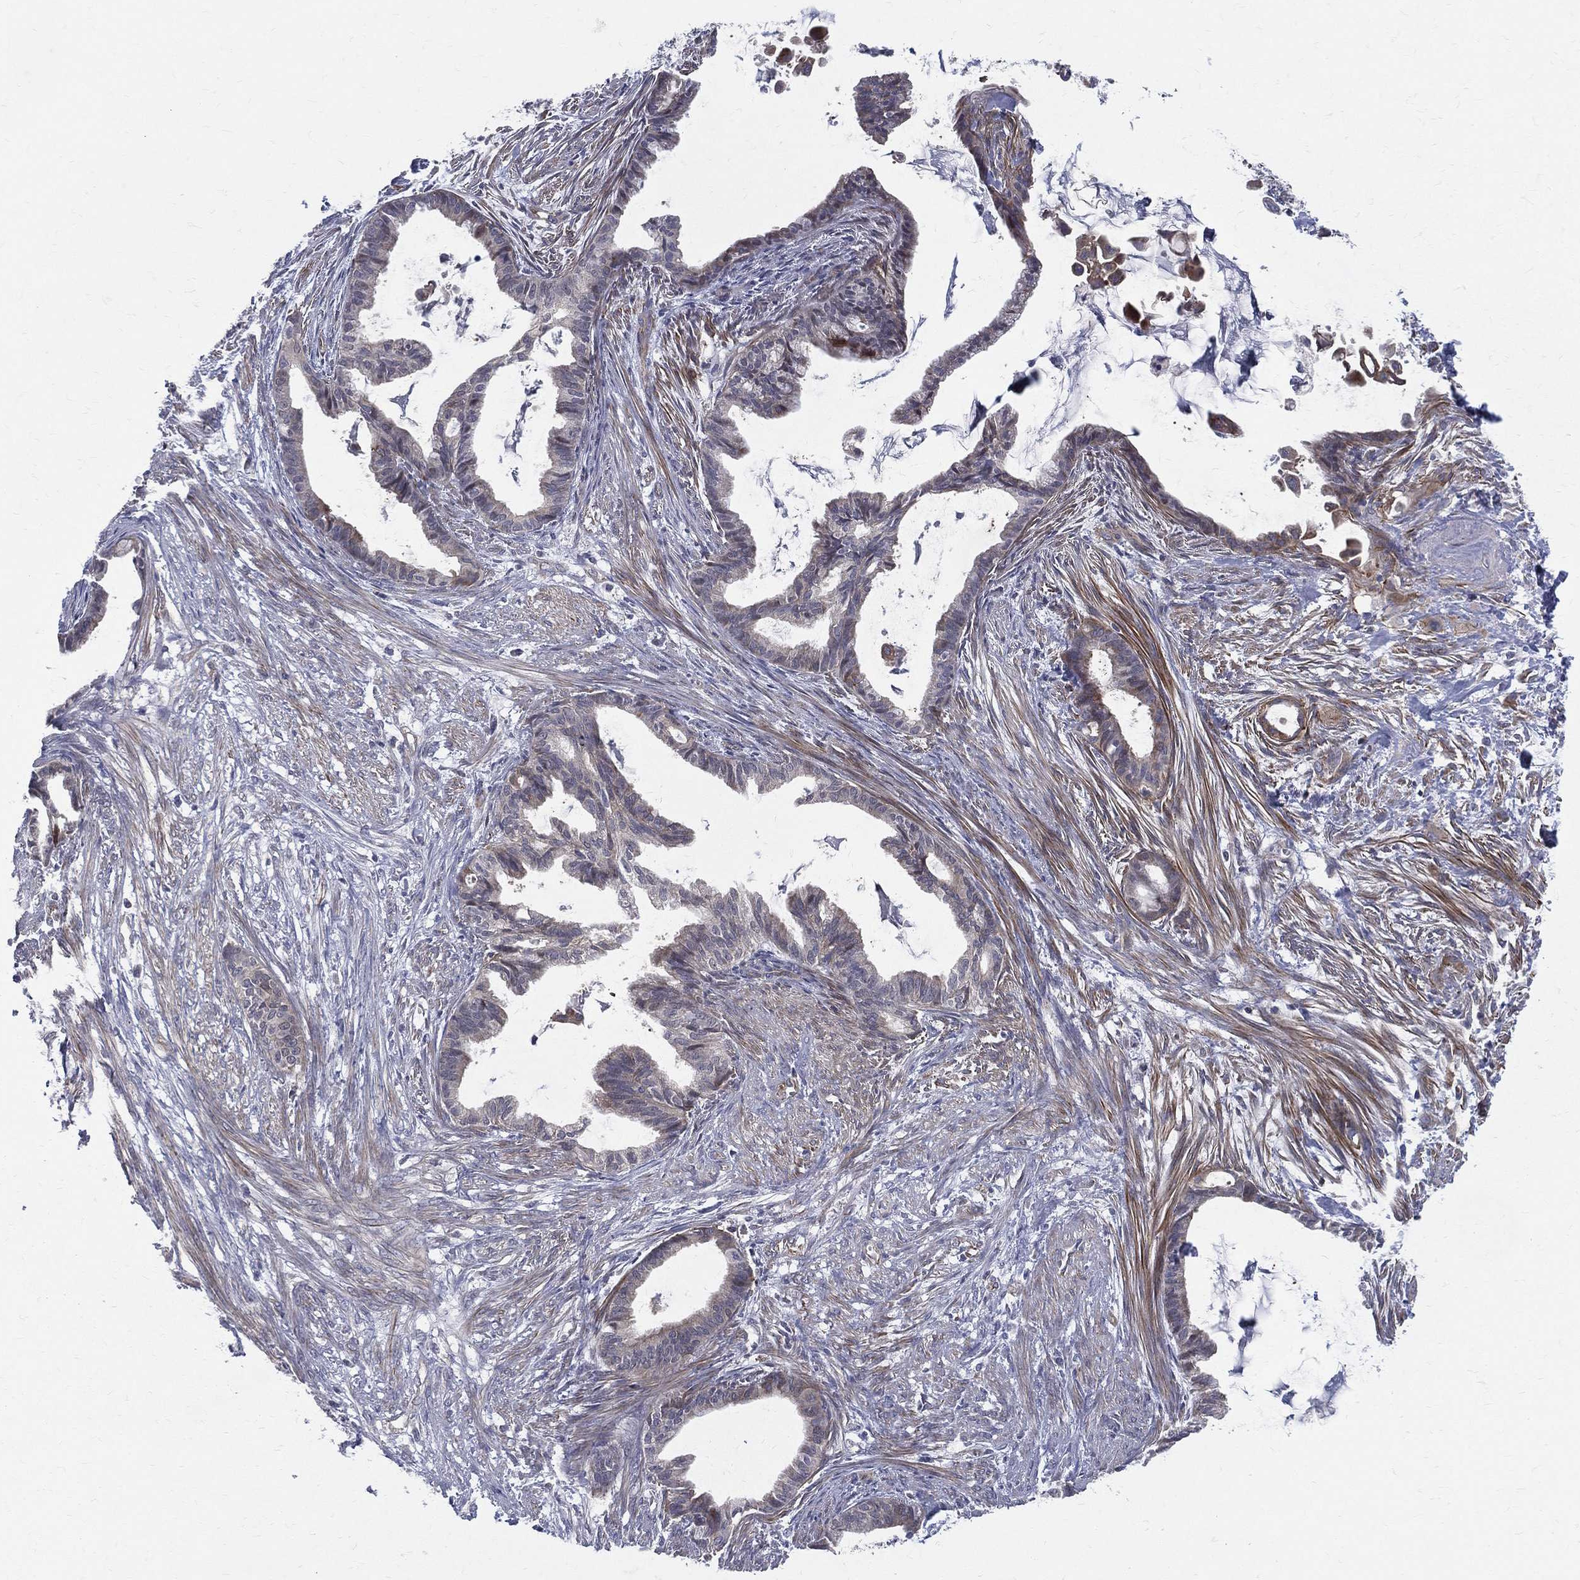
{"staining": {"intensity": "moderate", "quantity": "<25%", "location": "cytoplasmic/membranous"}, "tissue": "endometrial cancer", "cell_type": "Tumor cells", "image_type": "cancer", "snomed": [{"axis": "morphology", "description": "Adenocarcinoma, NOS"}, {"axis": "topography", "description": "Endometrium"}], "caption": "Immunohistochemical staining of human adenocarcinoma (endometrial) demonstrates moderate cytoplasmic/membranous protein expression in about <25% of tumor cells. Immunohistochemistry (ihc) stains the protein of interest in brown and the nuclei are stained blue.", "gene": "POMZP3", "patient": {"sex": "female", "age": 86}}